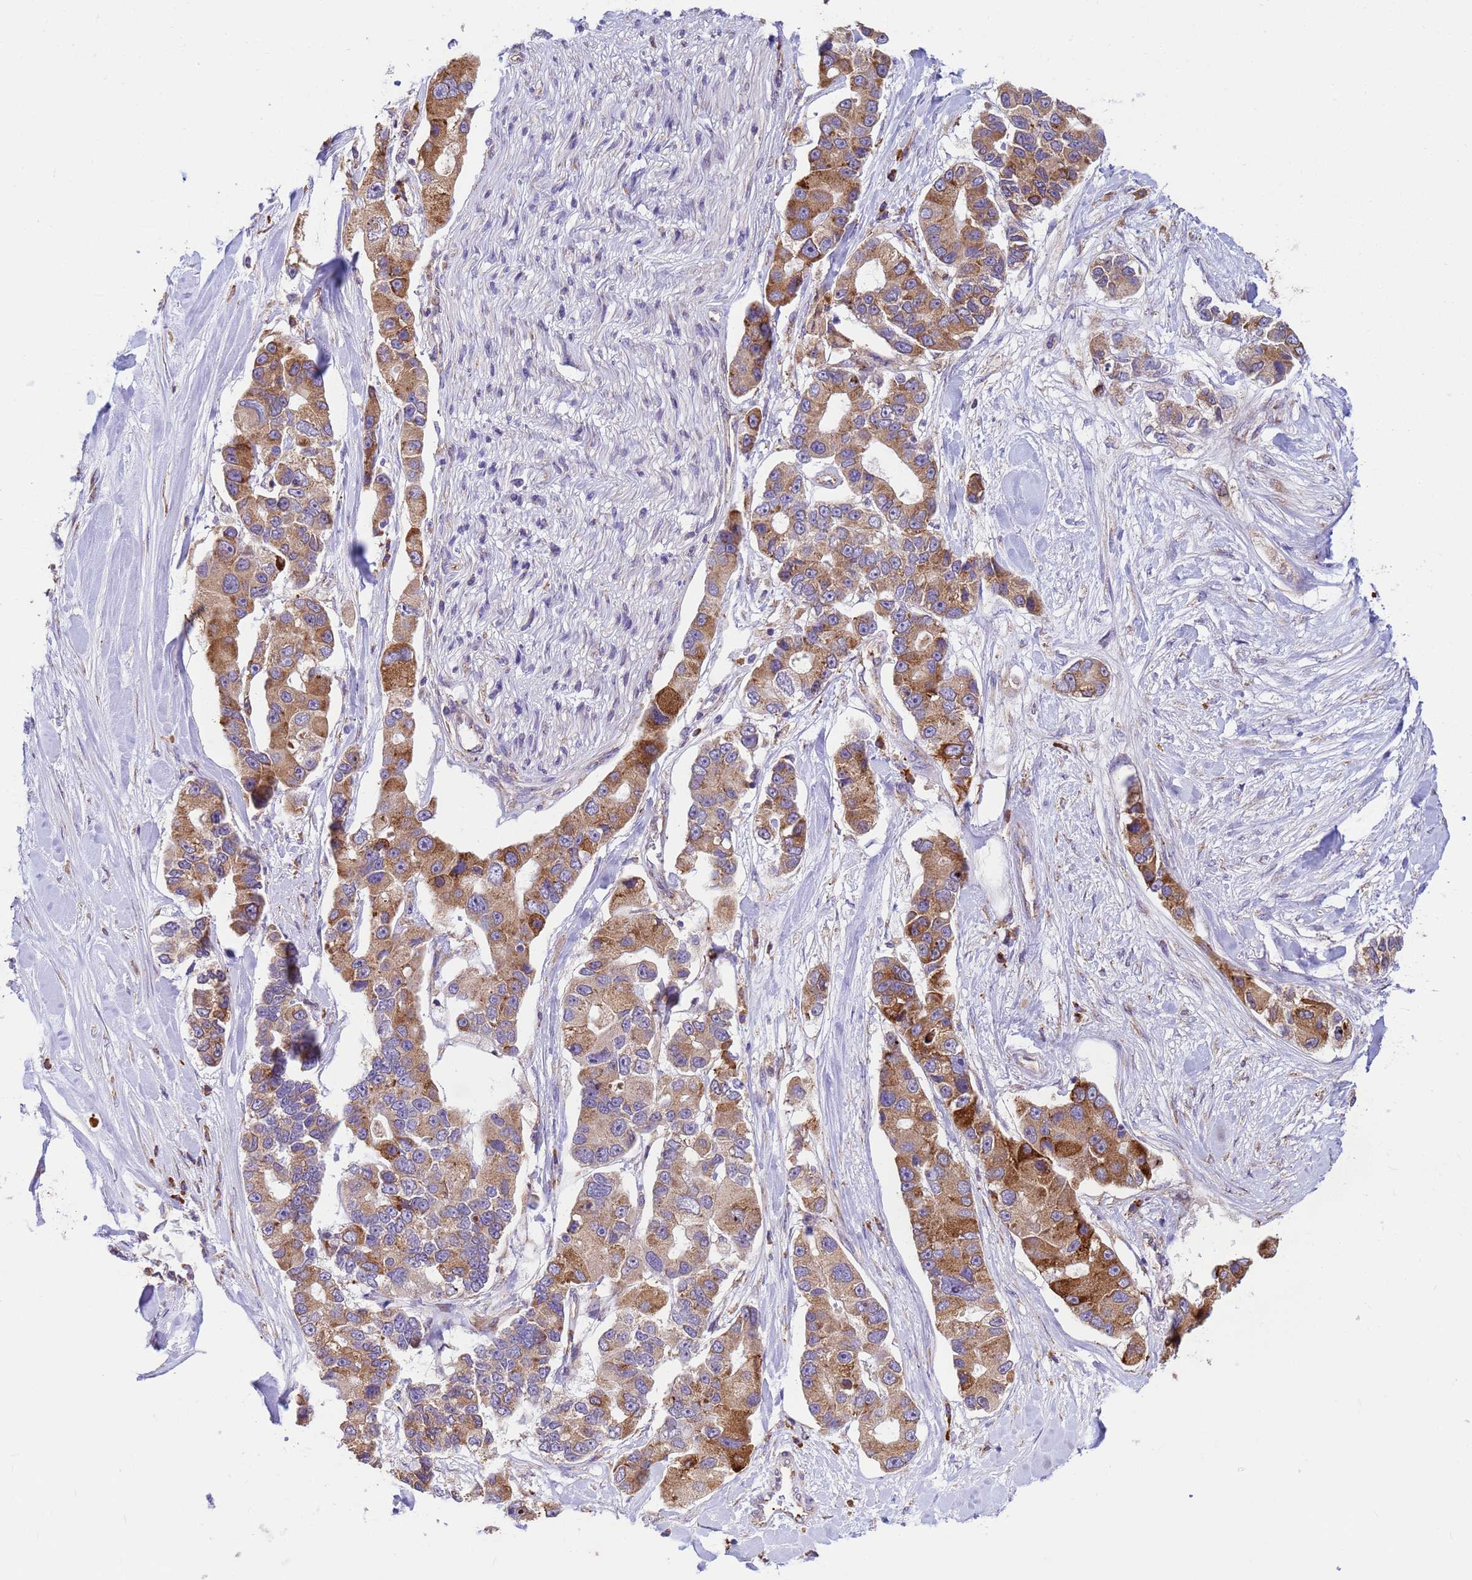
{"staining": {"intensity": "moderate", "quantity": ">75%", "location": "cytoplasmic/membranous"}, "tissue": "lung cancer", "cell_type": "Tumor cells", "image_type": "cancer", "snomed": [{"axis": "morphology", "description": "Adenocarcinoma, NOS"}, {"axis": "topography", "description": "Lung"}], "caption": "Immunohistochemical staining of lung cancer (adenocarcinoma) exhibits moderate cytoplasmic/membranous protein staining in about >75% of tumor cells.", "gene": "THAP5", "patient": {"sex": "female", "age": 54}}